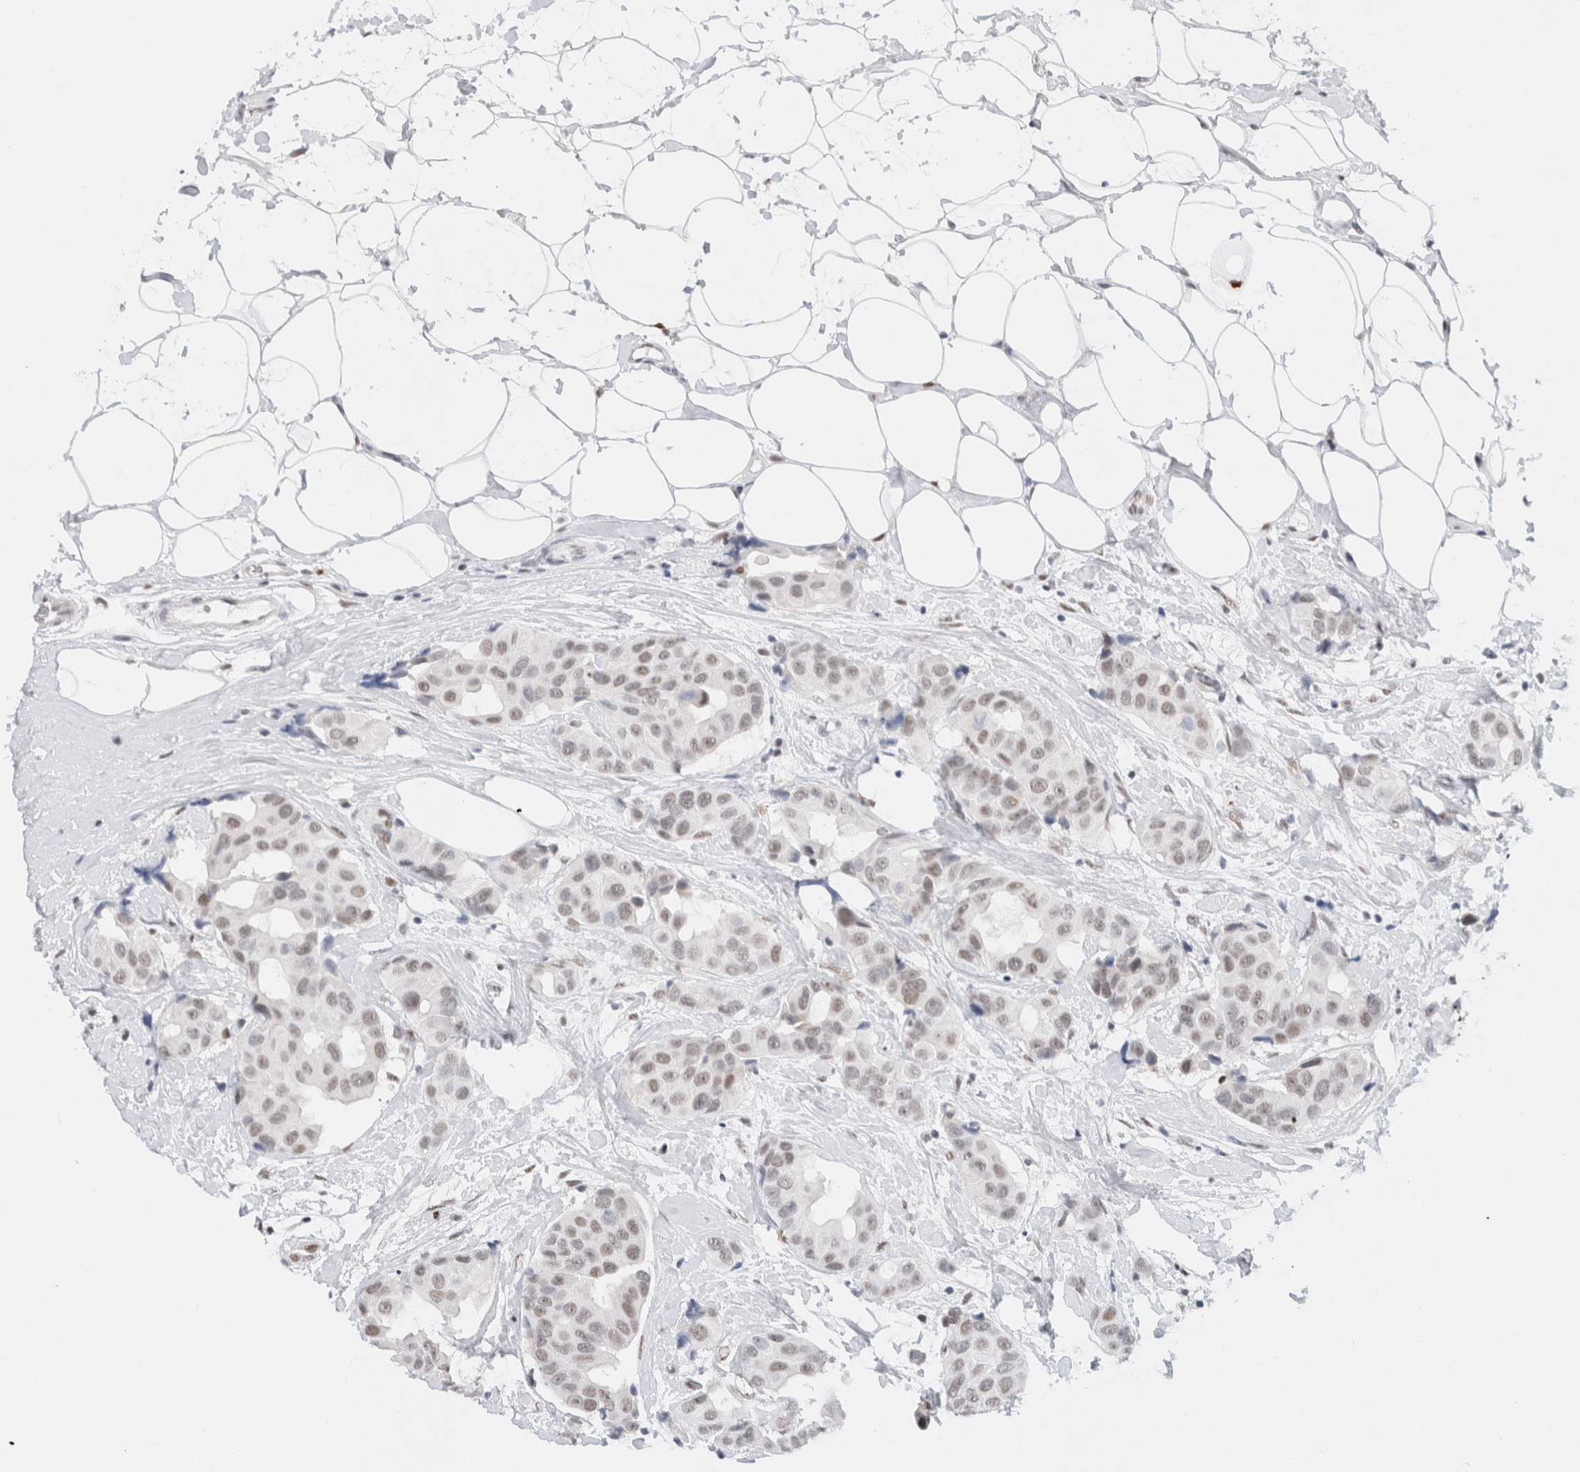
{"staining": {"intensity": "weak", "quantity": "25%-75%", "location": "nuclear"}, "tissue": "breast cancer", "cell_type": "Tumor cells", "image_type": "cancer", "snomed": [{"axis": "morphology", "description": "Normal tissue, NOS"}, {"axis": "morphology", "description": "Duct carcinoma"}, {"axis": "topography", "description": "Breast"}], "caption": "A histopathology image of human breast invasive ductal carcinoma stained for a protein reveals weak nuclear brown staining in tumor cells. The protein of interest is stained brown, and the nuclei are stained in blue (DAB (3,3'-diaminobenzidine) IHC with brightfield microscopy, high magnification).", "gene": "COPS7A", "patient": {"sex": "female", "age": 39}}